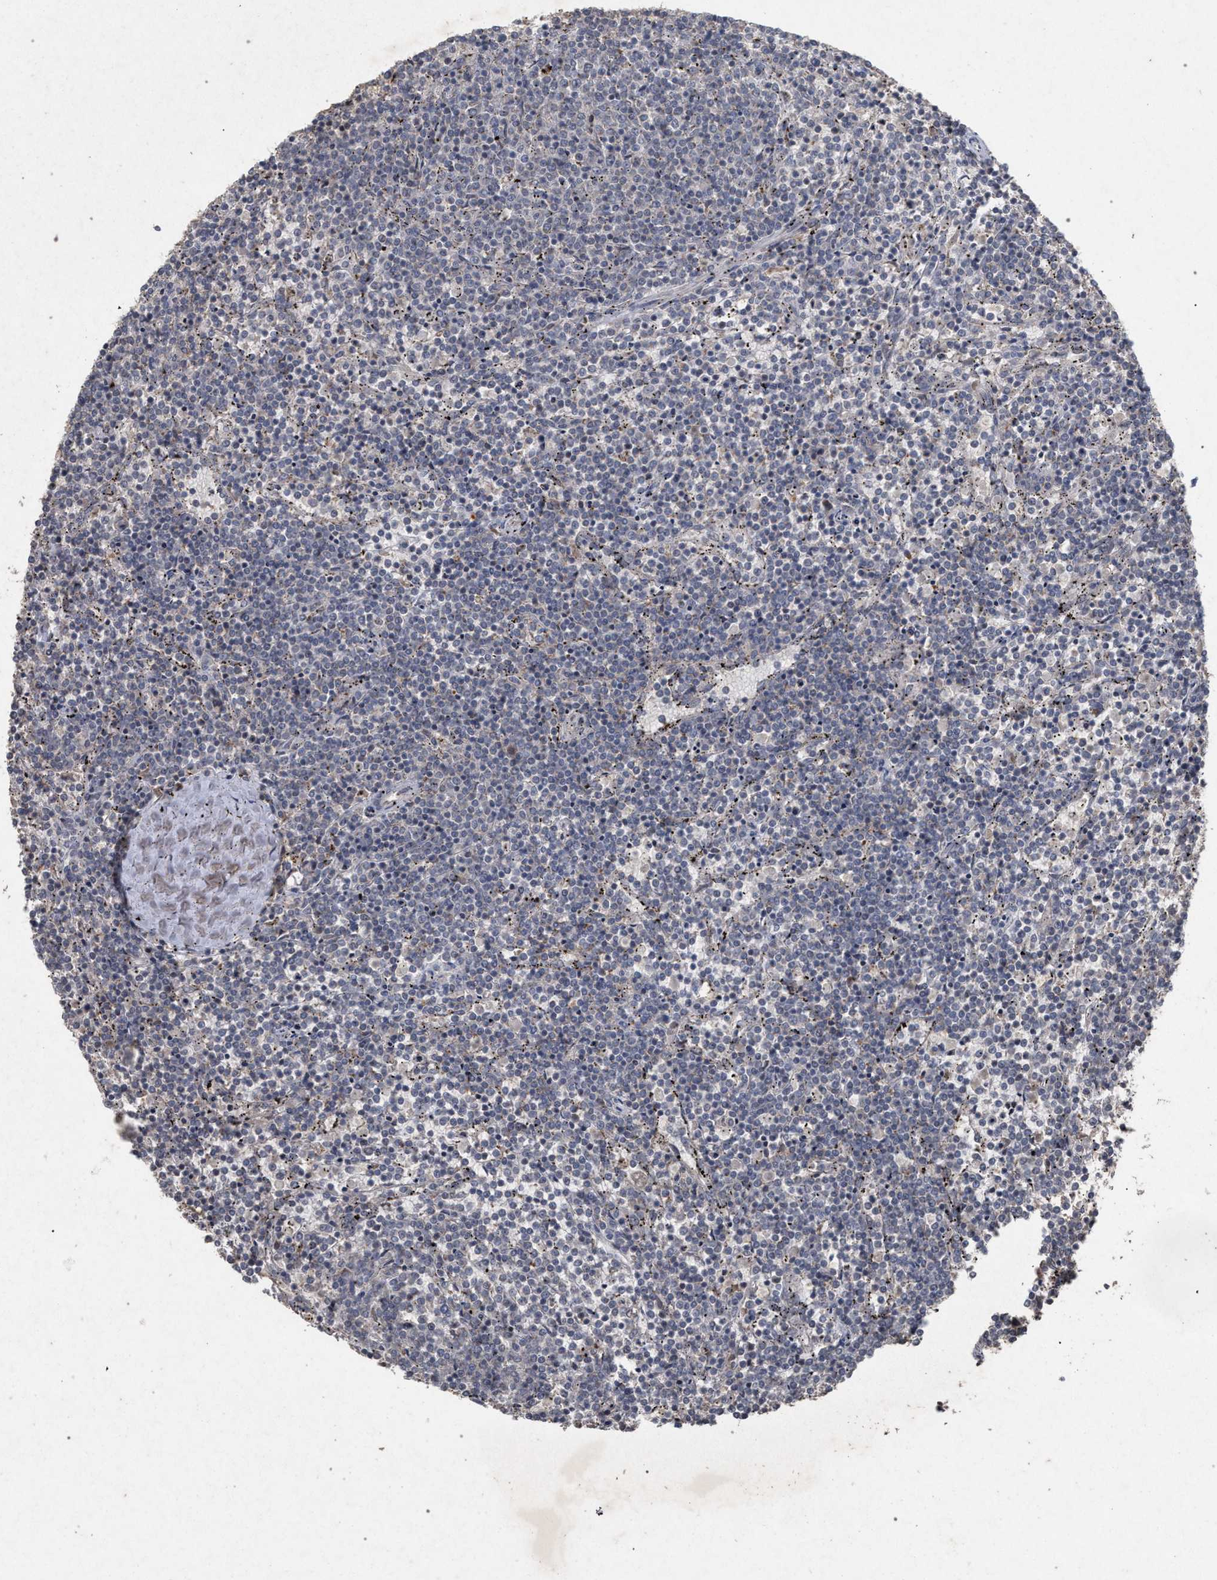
{"staining": {"intensity": "negative", "quantity": "none", "location": "none"}, "tissue": "lymphoma", "cell_type": "Tumor cells", "image_type": "cancer", "snomed": [{"axis": "morphology", "description": "Malignant lymphoma, non-Hodgkin's type, Low grade"}, {"axis": "topography", "description": "Spleen"}], "caption": "The IHC histopathology image has no significant positivity in tumor cells of low-grade malignant lymphoma, non-Hodgkin's type tissue.", "gene": "PKD2L1", "patient": {"sex": "female", "age": 50}}